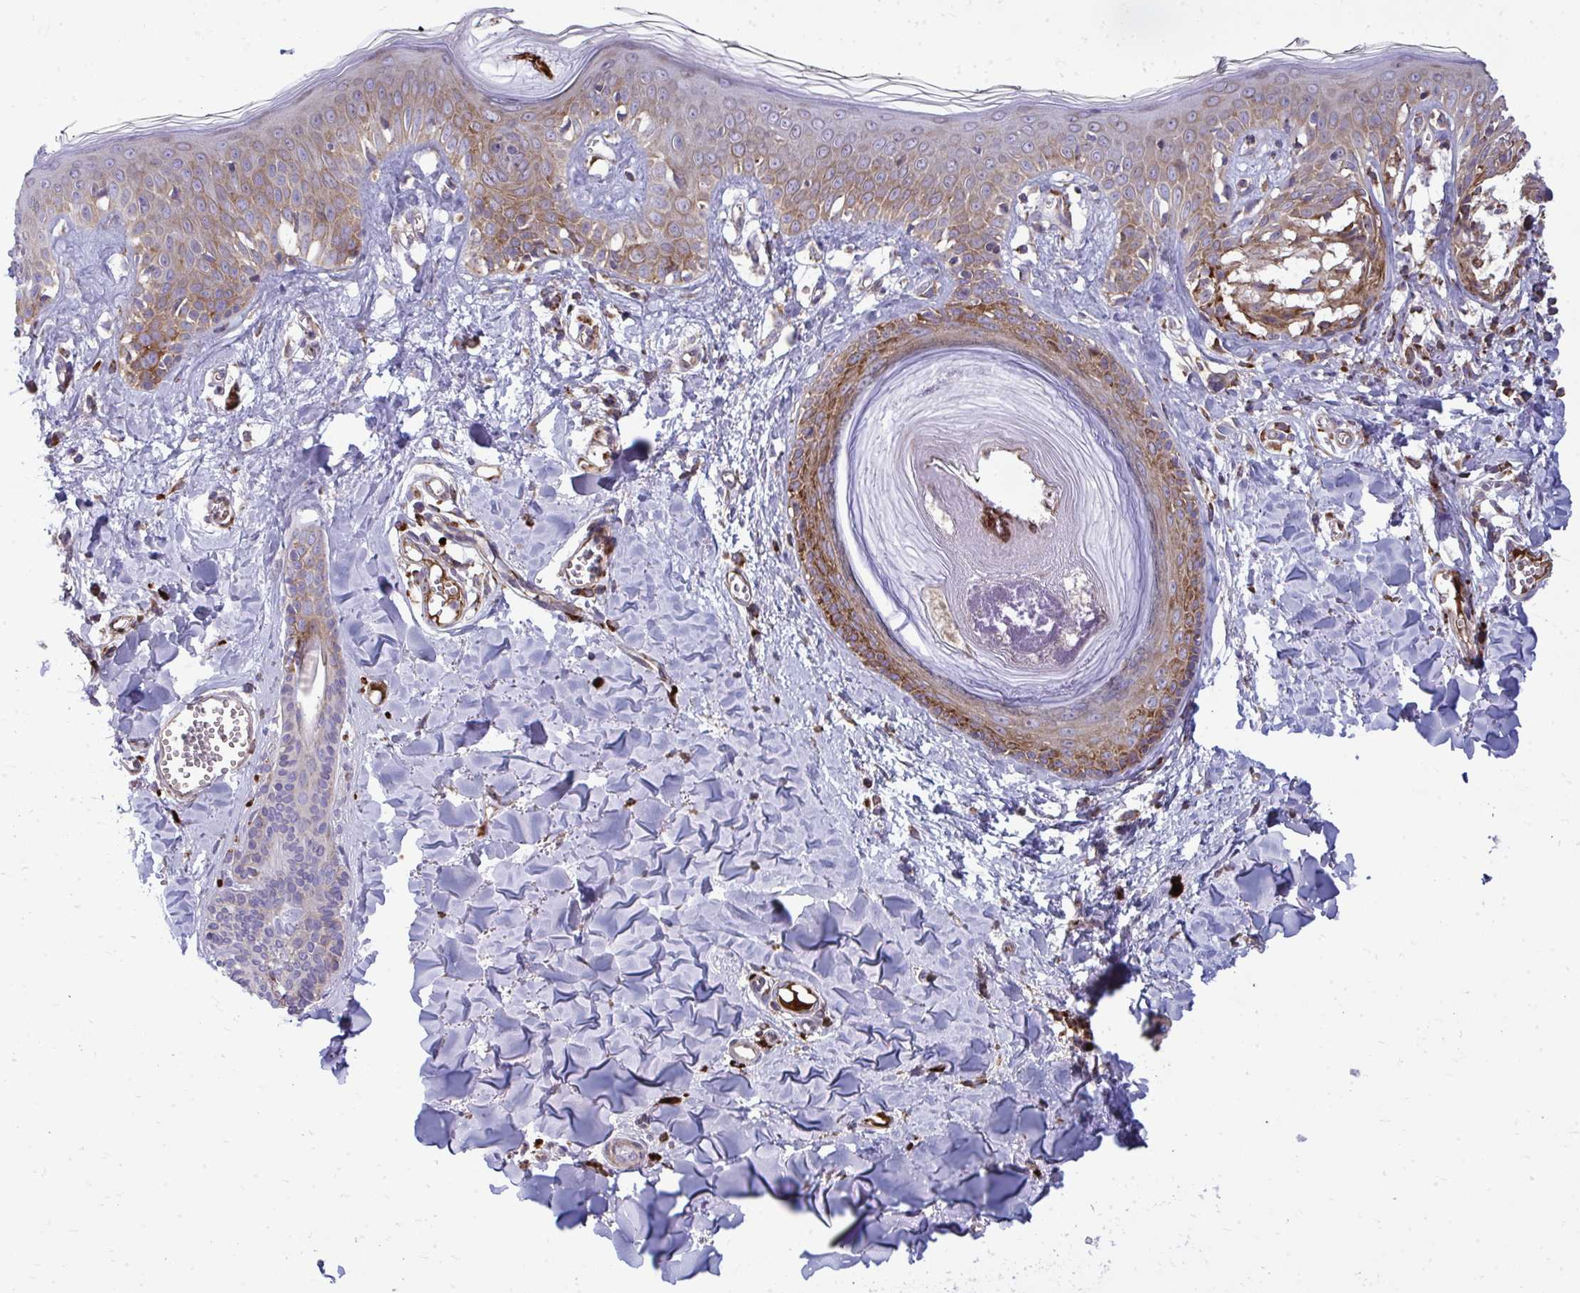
{"staining": {"intensity": "moderate", "quantity": ">75%", "location": "cytoplasmic/membranous"}, "tissue": "melanoma", "cell_type": "Tumor cells", "image_type": "cancer", "snomed": [{"axis": "morphology", "description": "Malignant melanoma, NOS"}, {"axis": "topography", "description": "Skin"}], "caption": "Brown immunohistochemical staining in human malignant melanoma reveals moderate cytoplasmic/membranous staining in about >75% of tumor cells.", "gene": "GFPT2", "patient": {"sex": "female", "age": 43}}